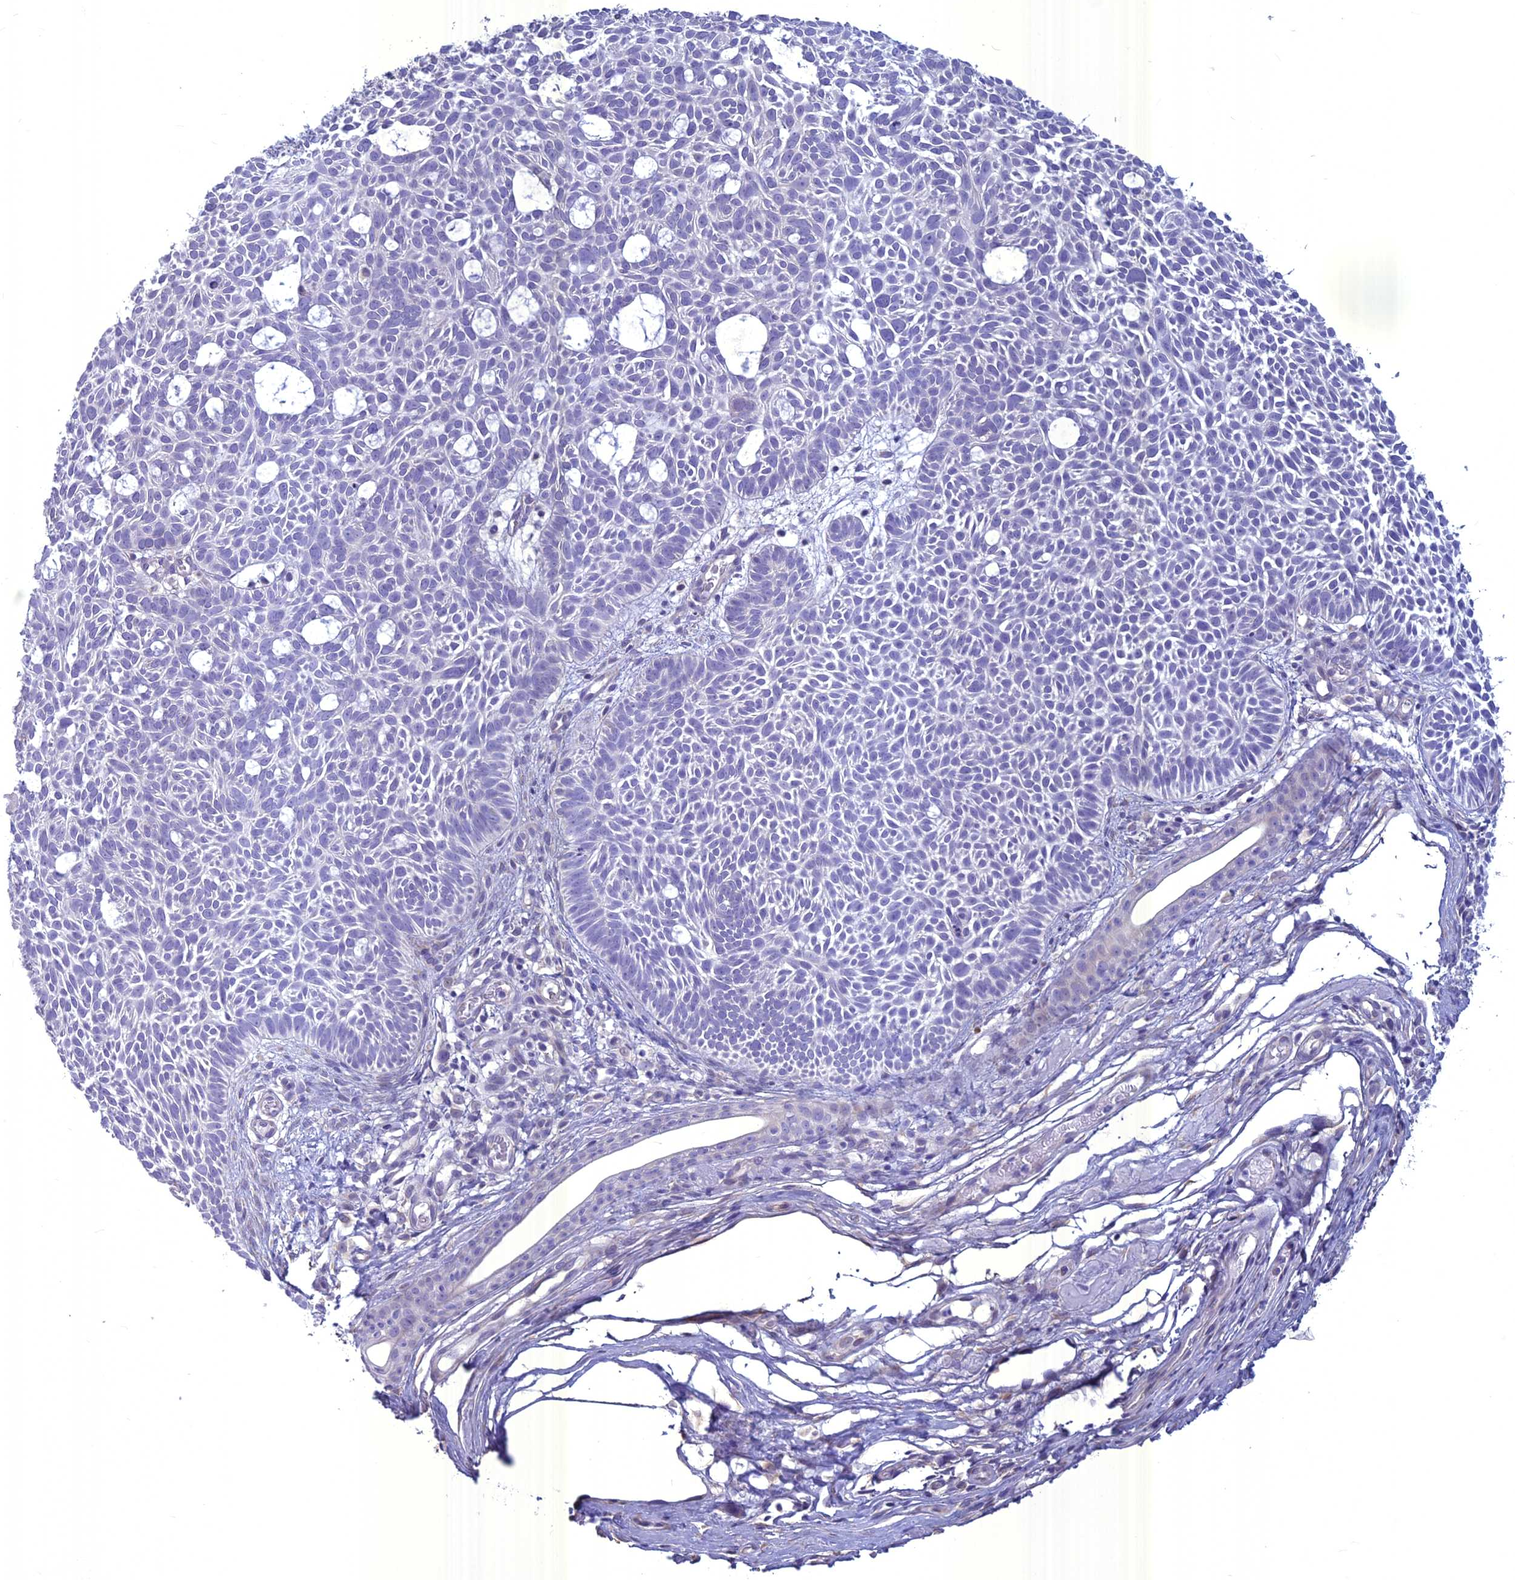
{"staining": {"intensity": "negative", "quantity": "none", "location": "none"}, "tissue": "skin cancer", "cell_type": "Tumor cells", "image_type": "cancer", "snomed": [{"axis": "morphology", "description": "Basal cell carcinoma"}, {"axis": "topography", "description": "Skin"}], "caption": "Histopathology image shows no protein staining in tumor cells of skin cancer tissue. Brightfield microscopy of IHC stained with DAB (brown) and hematoxylin (blue), captured at high magnification.", "gene": "SPHKAP", "patient": {"sex": "male", "age": 69}}